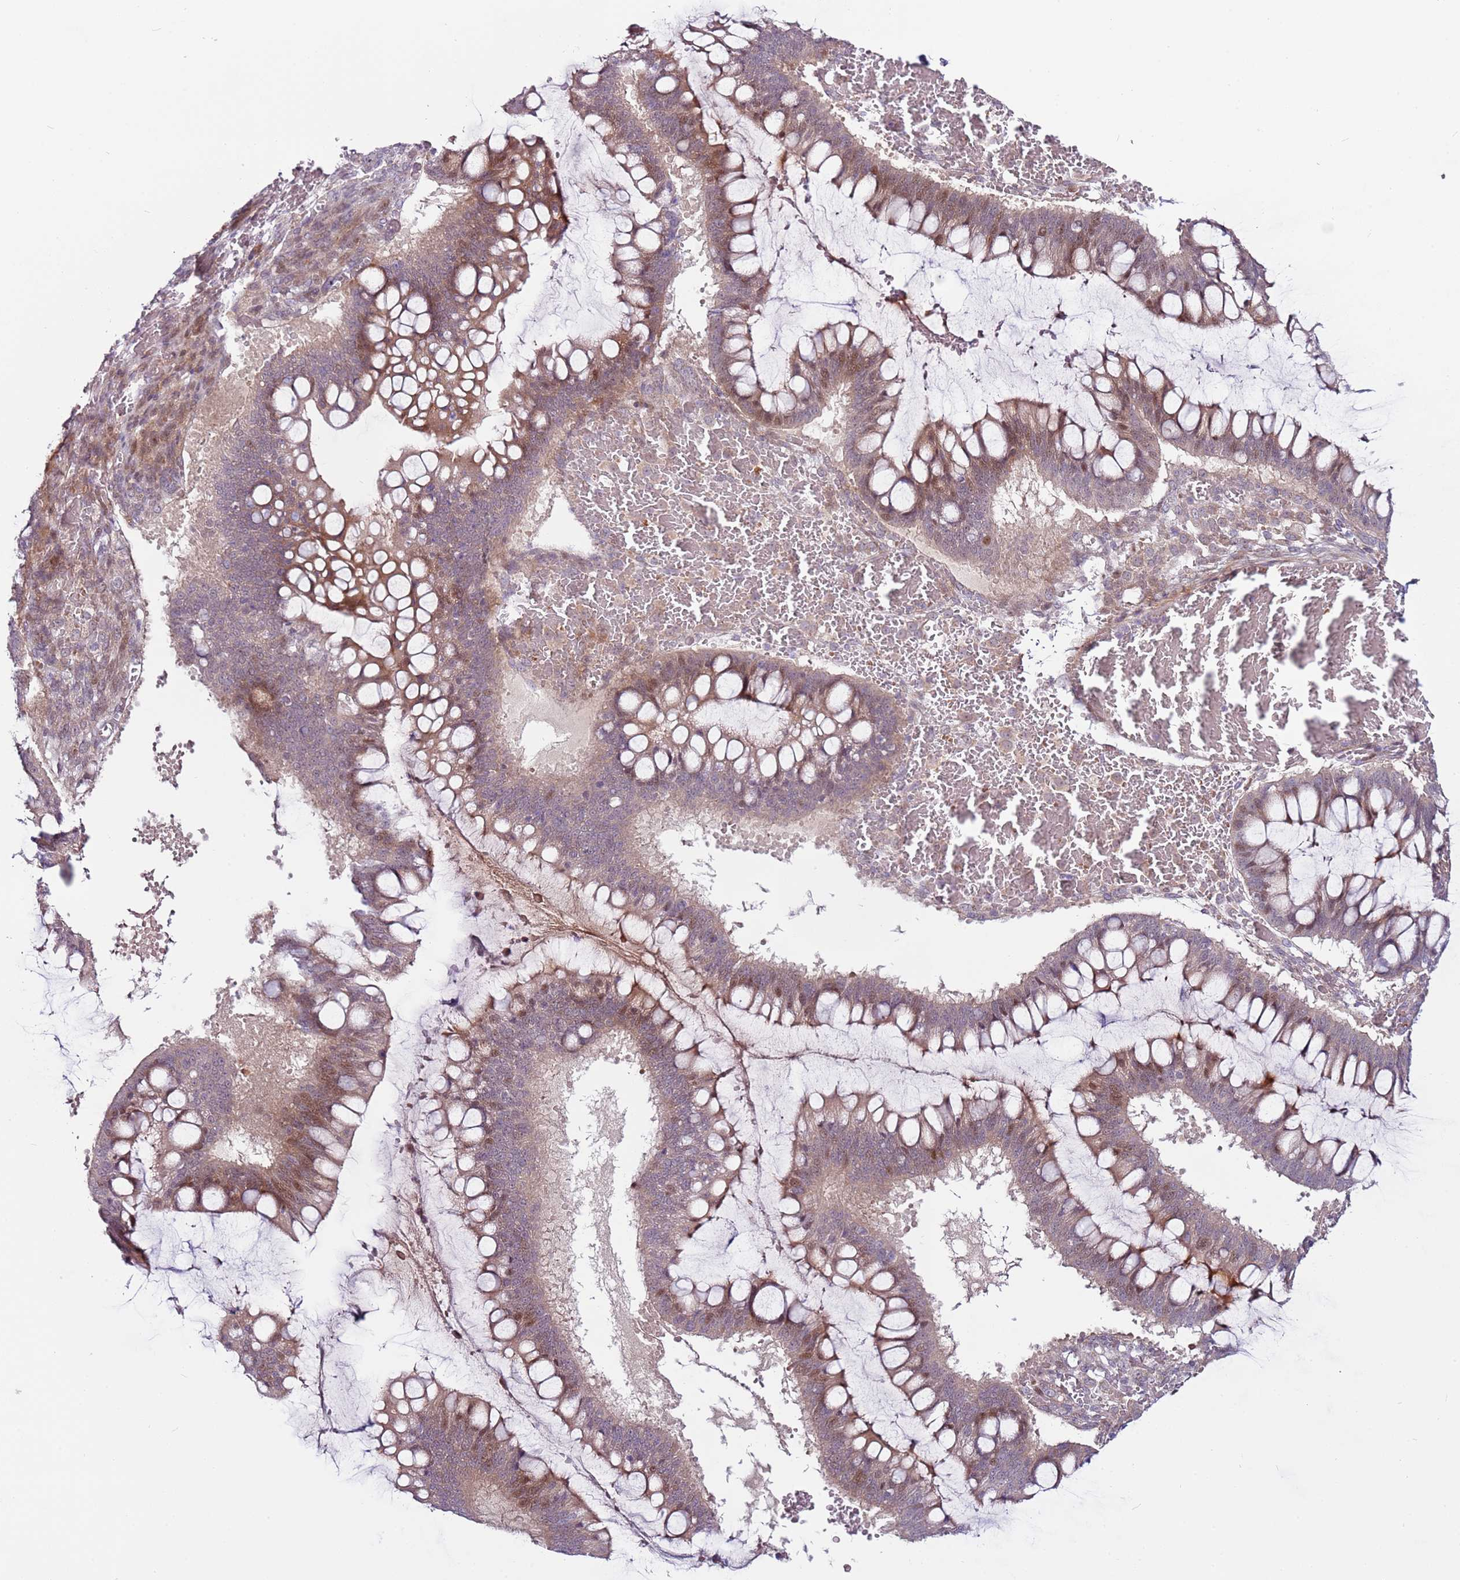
{"staining": {"intensity": "weak", "quantity": "25%-75%", "location": "cytoplasmic/membranous,nuclear"}, "tissue": "ovarian cancer", "cell_type": "Tumor cells", "image_type": "cancer", "snomed": [{"axis": "morphology", "description": "Cystadenocarcinoma, mucinous, NOS"}, {"axis": "topography", "description": "Ovary"}], "caption": "Ovarian mucinous cystadenocarcinoma was stained to show a protein in brown. There is low levels of weak cytoplasmic/membranous and nuclear expression in about 25%-75% of tumor cells.", "gene": "MTG2", "patient": {"sex": "female", "age": 73}}